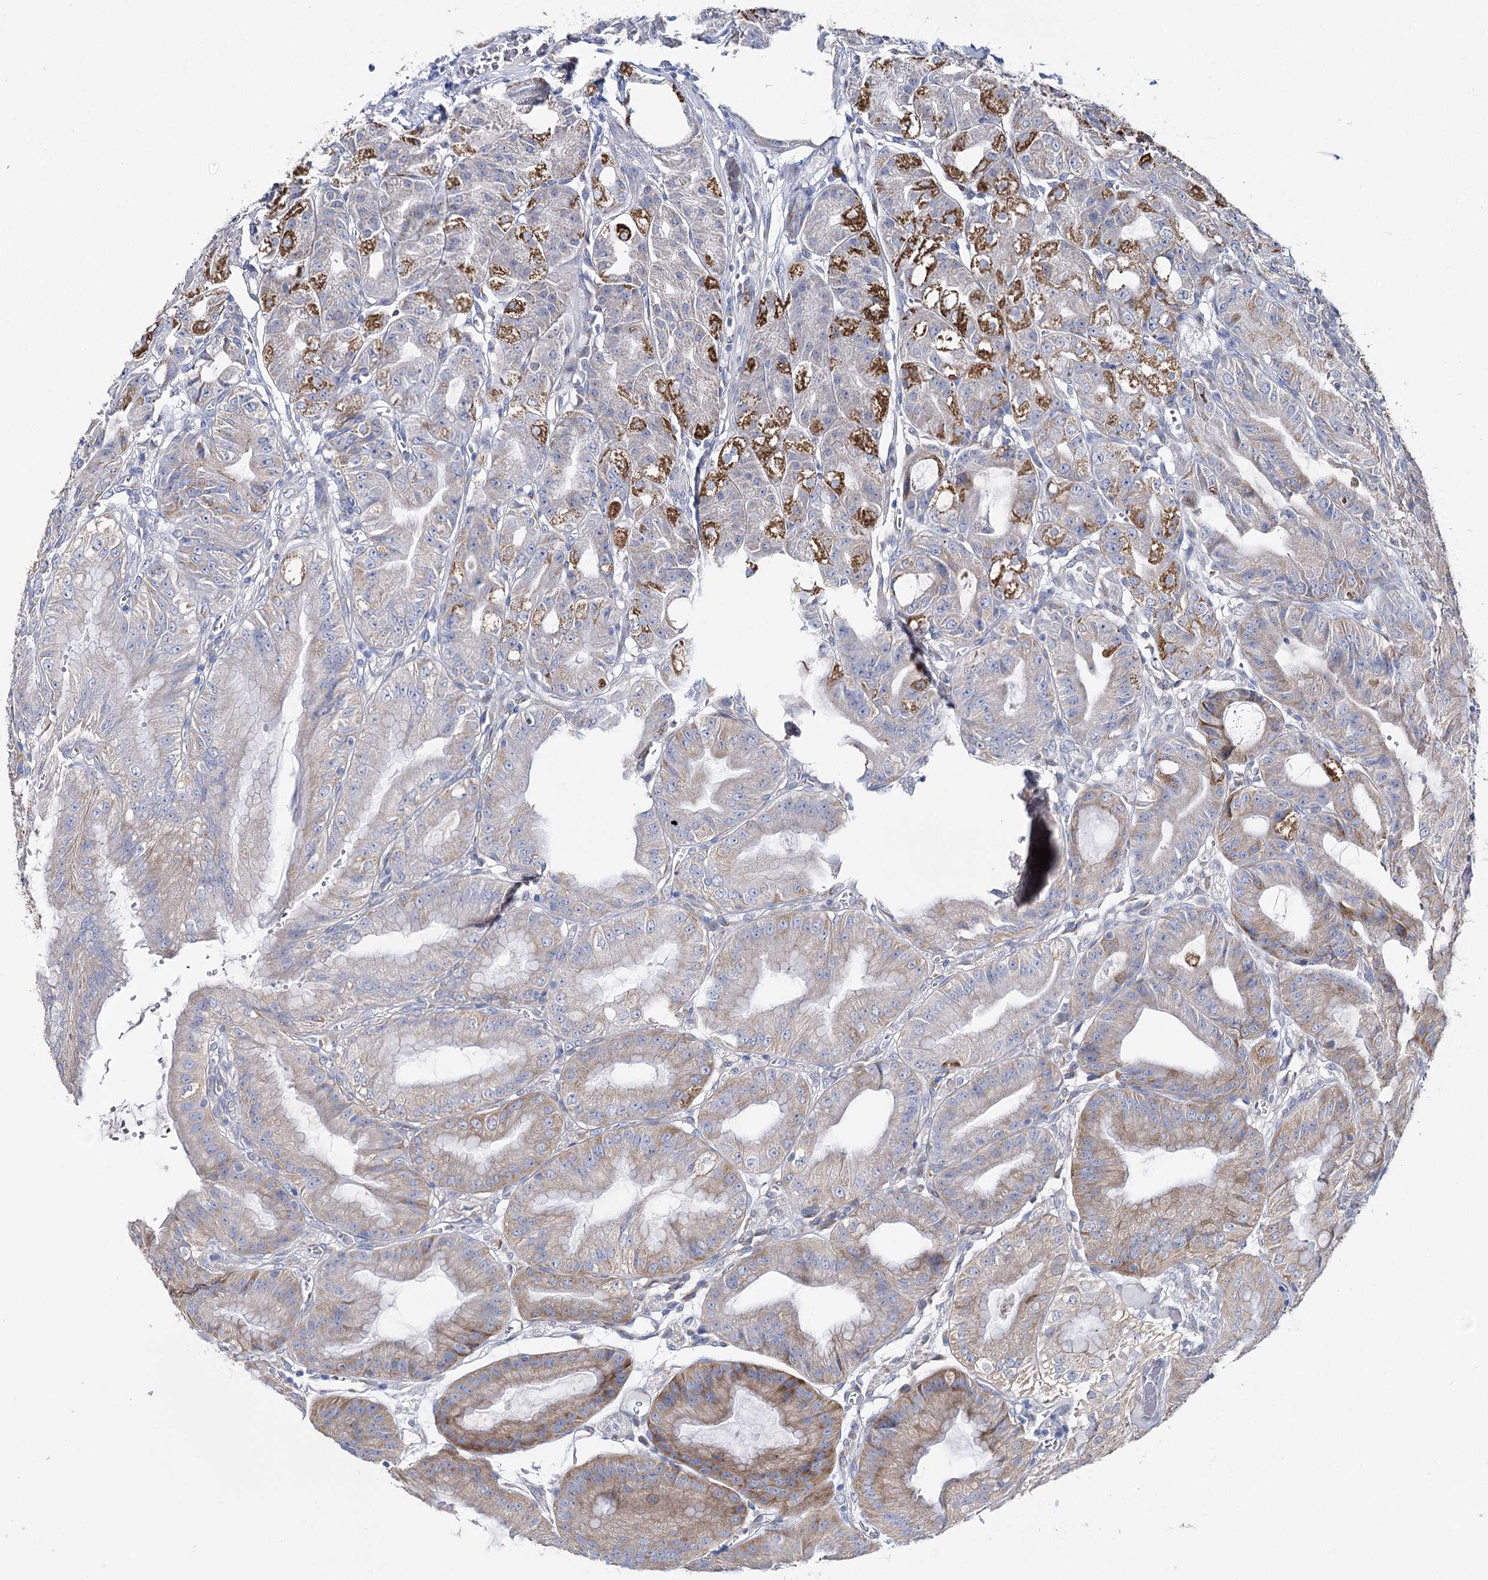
{"staining": {"intensity": "strong", "quantity": "25%-75%", "location": "cytoplasmic/membranous"}, "tissue": "stomach", "cell_type": "Glandular cells", "image_type": "normal", "snomed": [{"axis": "morphology", "description": "Normal tissue, NOS"}, {"axis": "topography", "description": "Stomach, upper"}, {"axis": "topography", "description": "Stomach, lower"}], "caption": "Immunohistochemistry of benign stomach shows high levels of strong cytoplasmic/membranous expression in about 25%-75% of glandular cells.", "gene": "THUMPD3", "patient": {"sex": "male", "age": 71}}